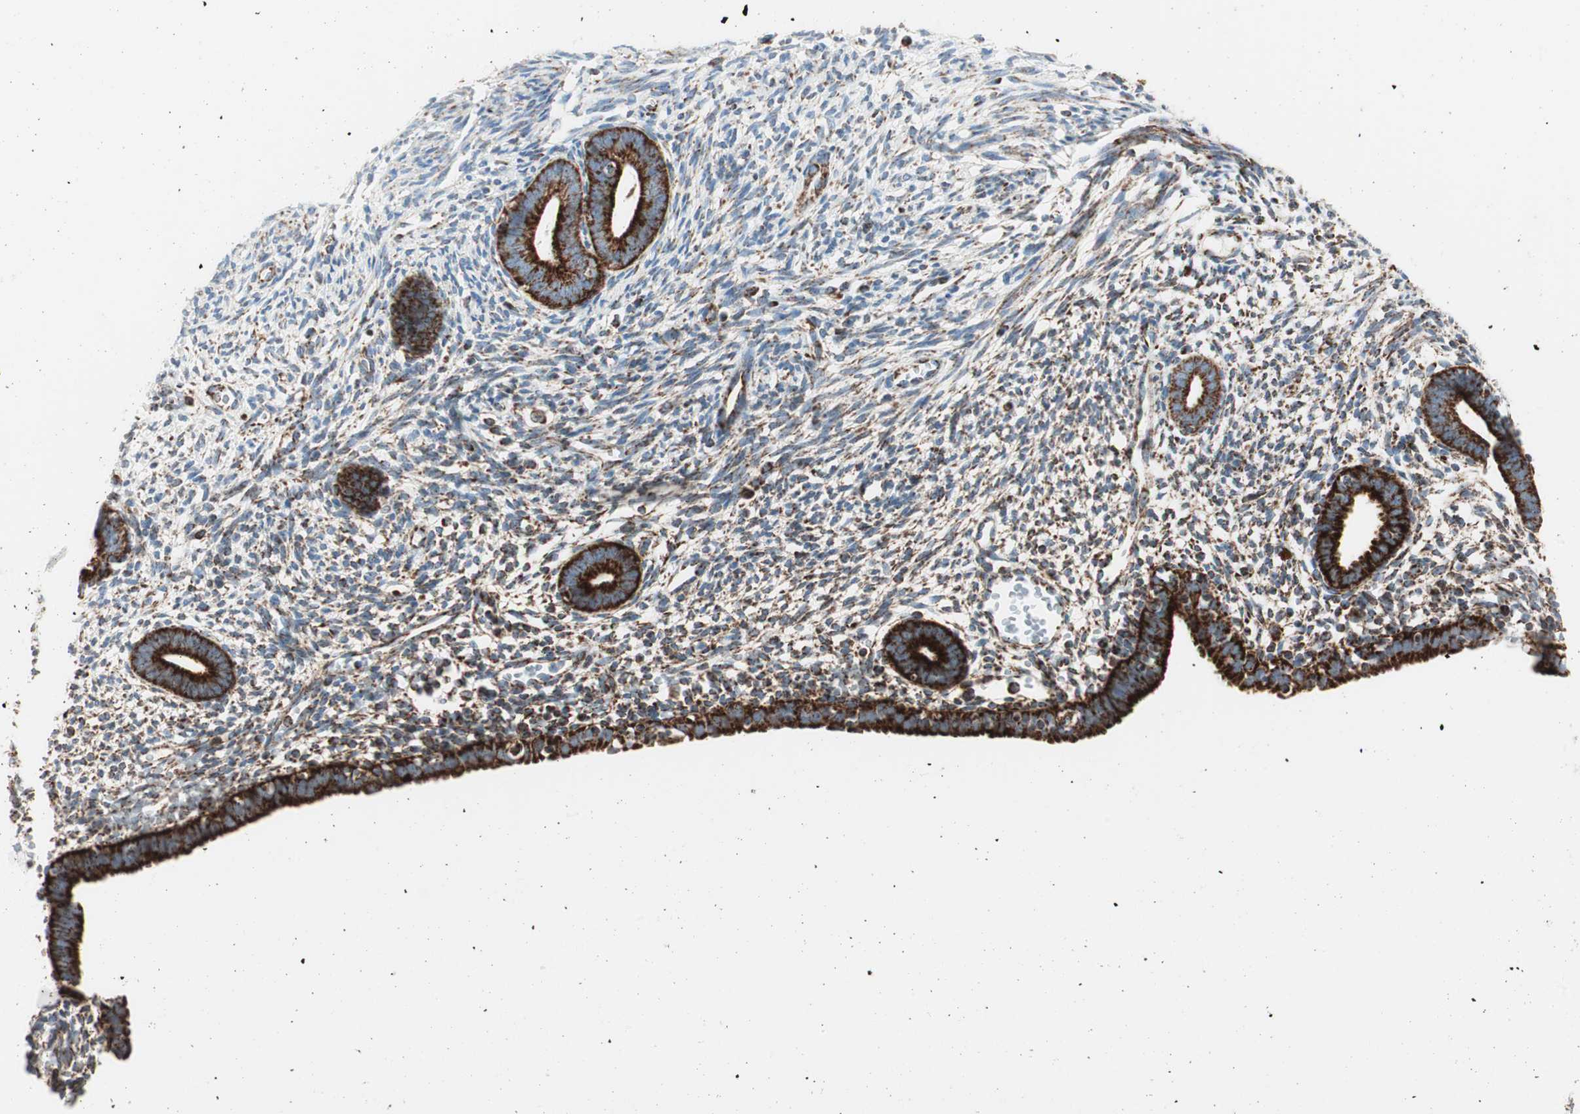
{"staining": {"intensity": "strong", "quantity": "25%-75%", "location": "cytoplasmic/membranous"}, "tissue": "endometrium", "cell_type": "Cells in endometrial stroma", "image_type": "normal", "snomed": [{"axis": "morphology", "description": "Normal tissue, NOS"}, {"axis": "morphology", "description": "Atrophy, NOS"}, {"axis": "topography", "description": "Uterus"}, {"axis": "topography", "description": "Endometrium"}], "caption": "This histopathology image reveals benign endometrium stained with immunohistochemistry (IHC) to label a protein in brown. The cytoplasmic/membranous of cells in endometrial stroma show strong positivity for the protein. Nuclei are counter-stained blue.", "gene": "TOMM20", "patient": {"sex": "female", "age": 68}}